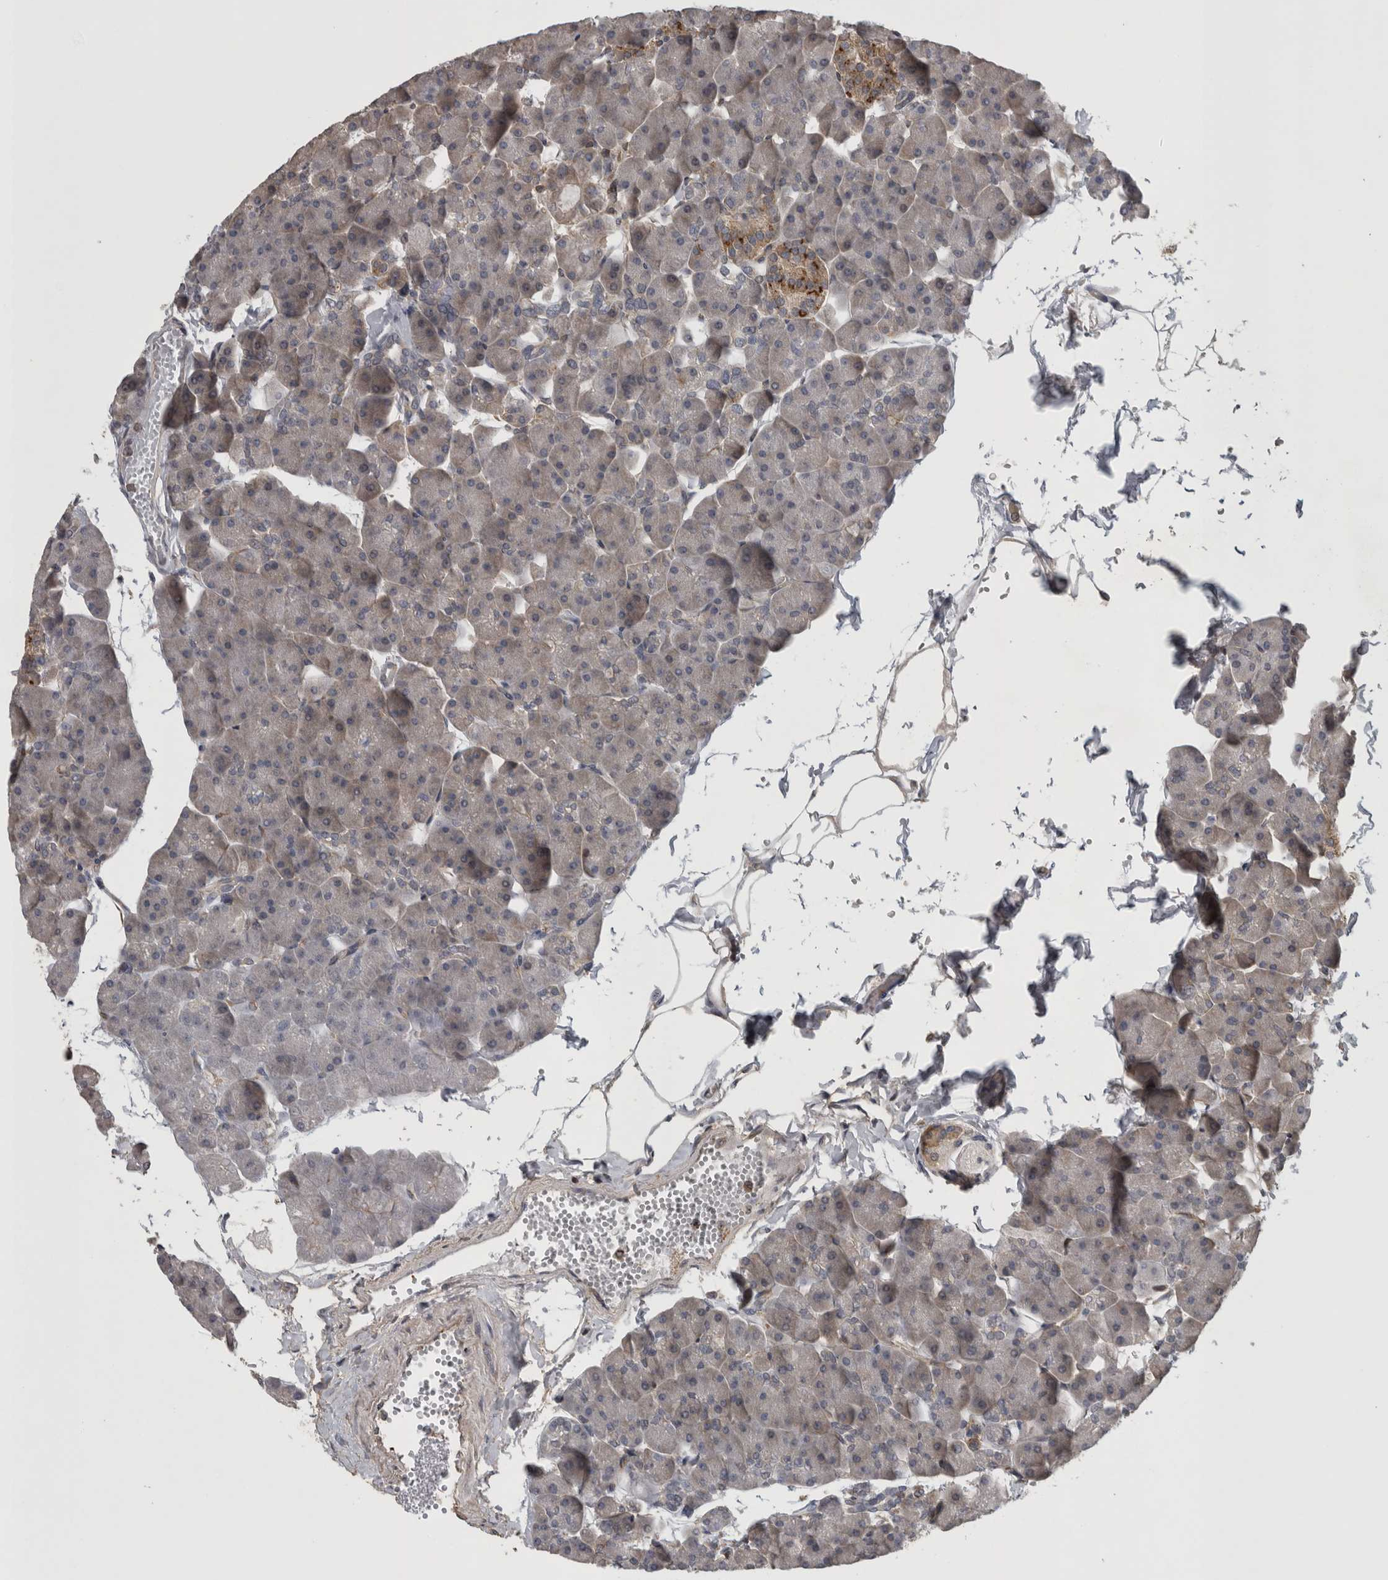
{"staining": {"intensity": "weak", "quantity": "25%-75%", "location": "cytoplasmic/membranous"}, "tissue": "pancreas", "cell_type": "Exocrine glandular cells", "image_type": "normal", "snomed": [{"axis": "morphology", "description": "Normal tissue, NOS"}, {"axis": "topography", "description": "Pancreas"}], "caption": "An immunohistochemistry image of benign tissue is shown. Protein staining in brown shows weak cytoplasmic/membranous positivity in pancreas within exocrine glandular cells.", "gene": "ATXN2", "patient": {"sex": "male", "age": 35}}